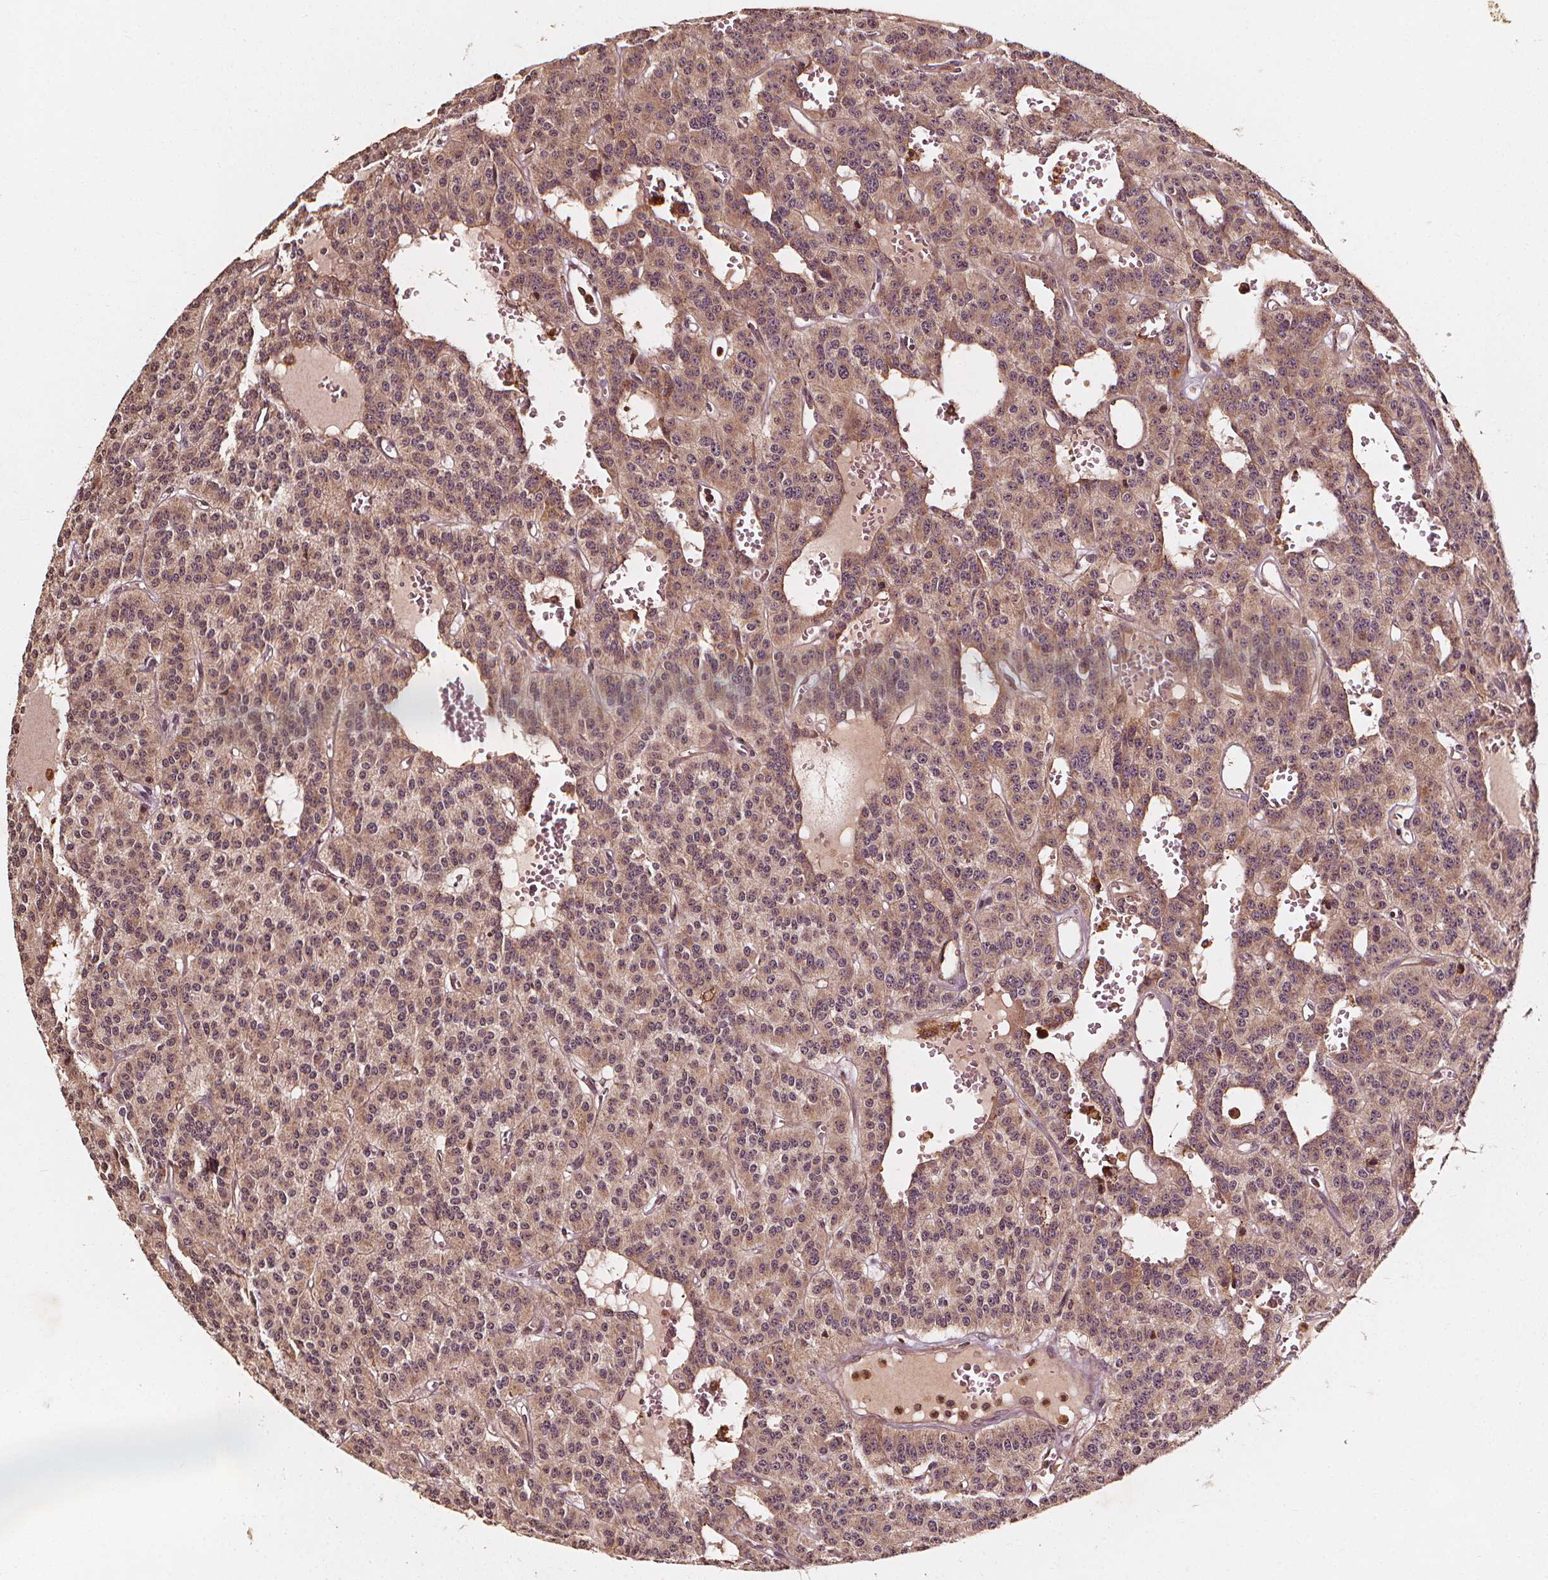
{"staining": {"intensity": "weak", "quantity": ">75%", "location": "cytoplasmic/membranous,nuclear"}, "tissue": "carcinoid", "cell_type": "Tumor cells", "image_type": "cancer", "snomed": [{"axis": "morphology", "description": "Carcinoid, malignant, NOS"}, {"axis": "topography", "description": "Lung"}], "caption": "Carcinoid (malignant) stained for a protein (brown) exhibits weak cytoplasmic/membranous and nuclear positive positivity in about >75% of tumor cells.", "gene": "NPC1", "patient": {"sex": "female", "age": 71}}